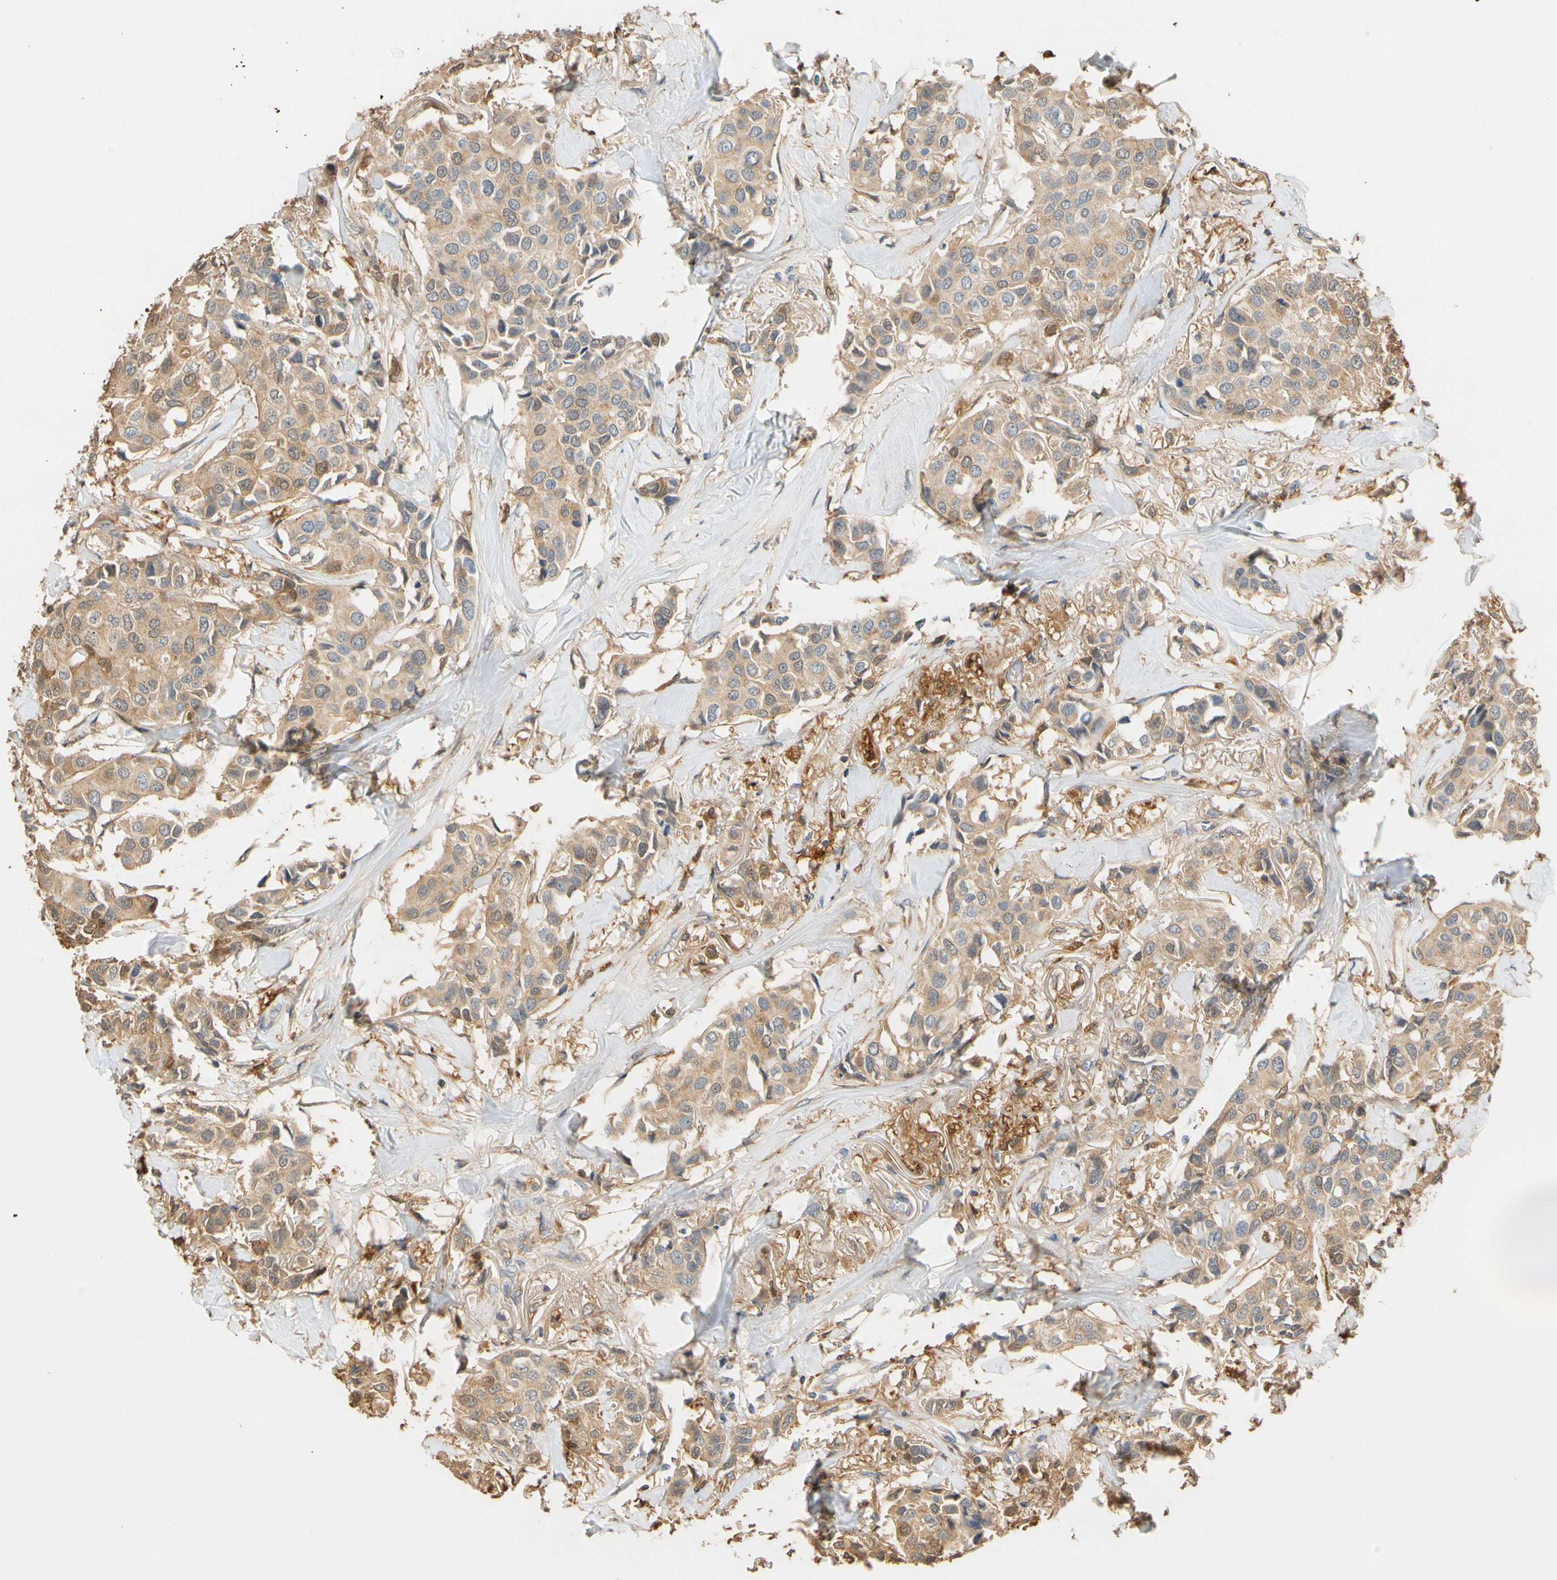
{"staining": {"intensity": "moderate", "quantity": ">75%", "location": "cytoplasmic/membranous"}, "tissue": "breast cancer", "cell_type": "Tumor cells", "image_type": "cancer", "snomed": [{"axis": "morphology", "description": "Duct carcinoma"}, {"axis": "topography", "description": "Breast"}], "caption": "Immunohistochemistry (IHC) photomicrograph of neoplastic tissue: breast cancer (invasive ductal carcinoma) stained using IHC shows medium levels of moderate protein expression localized specifically in the cytoplasmic/membranous of tumor cells, appearing as a cytoplasmic/membranous brown color.", "gene": "GPSM2", "patient": {"sex": "female", "age": 80}}